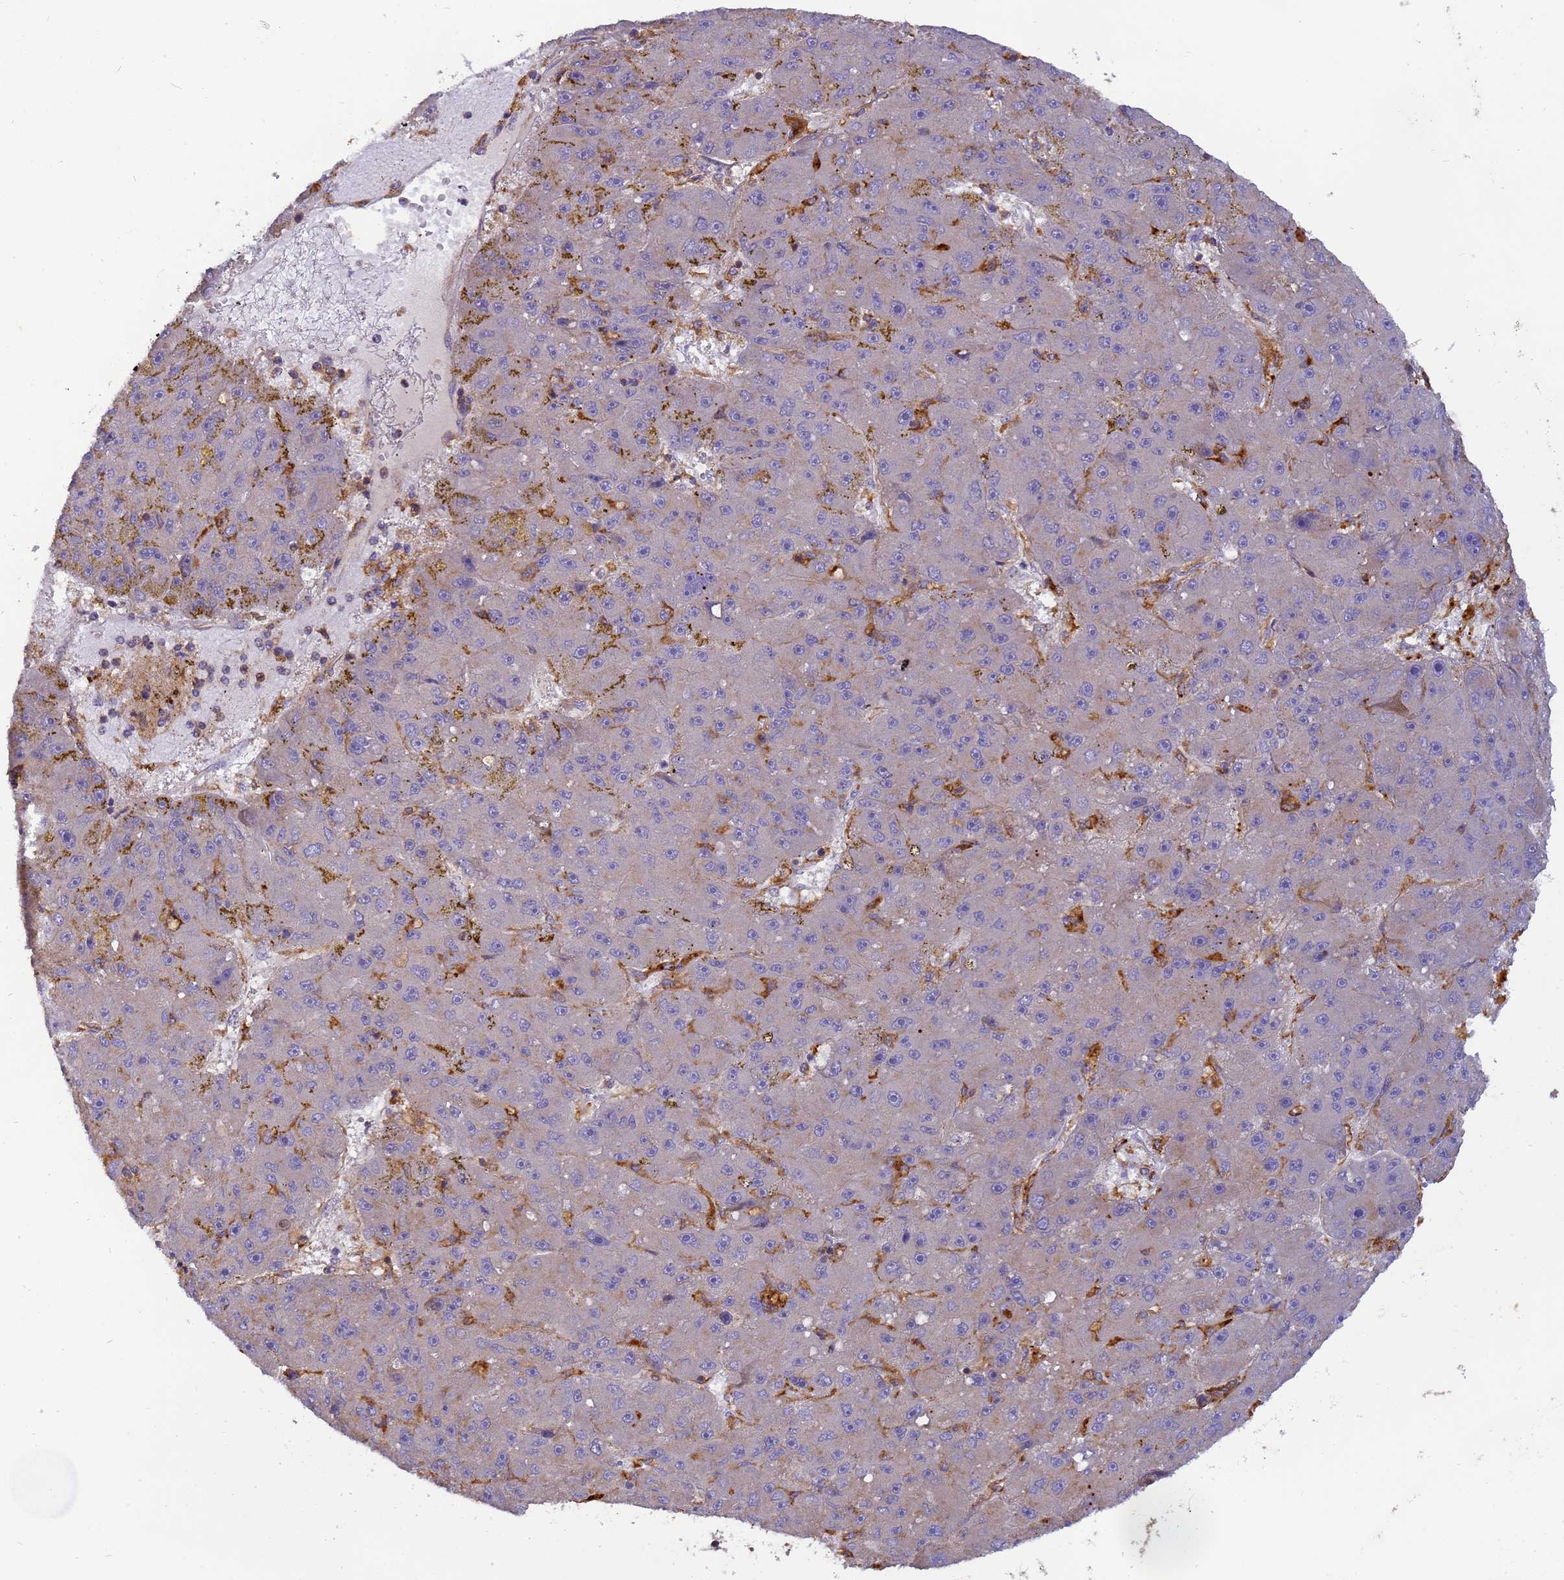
{"staining": {"intensity": "weak", "quantity": "<25%", "location": "cytoplasmic/membranous"}, "tissue": "liver cancer", "cell_type": "Tumor cells", "image_type": "cancer", "snomed": [{"axis": "morphology", "description": "Carcinoma, Hepatocellular, NOS"}, {"axis": "topography", "description": "Liver"}], "caption": "Tumor cells show no significant protein staining in liver cancer. (Immunohistochemistry, brightfield microscopy, high magnification).", "gene": "M6PR", "patient": {"sex": "male", "age": 67}}